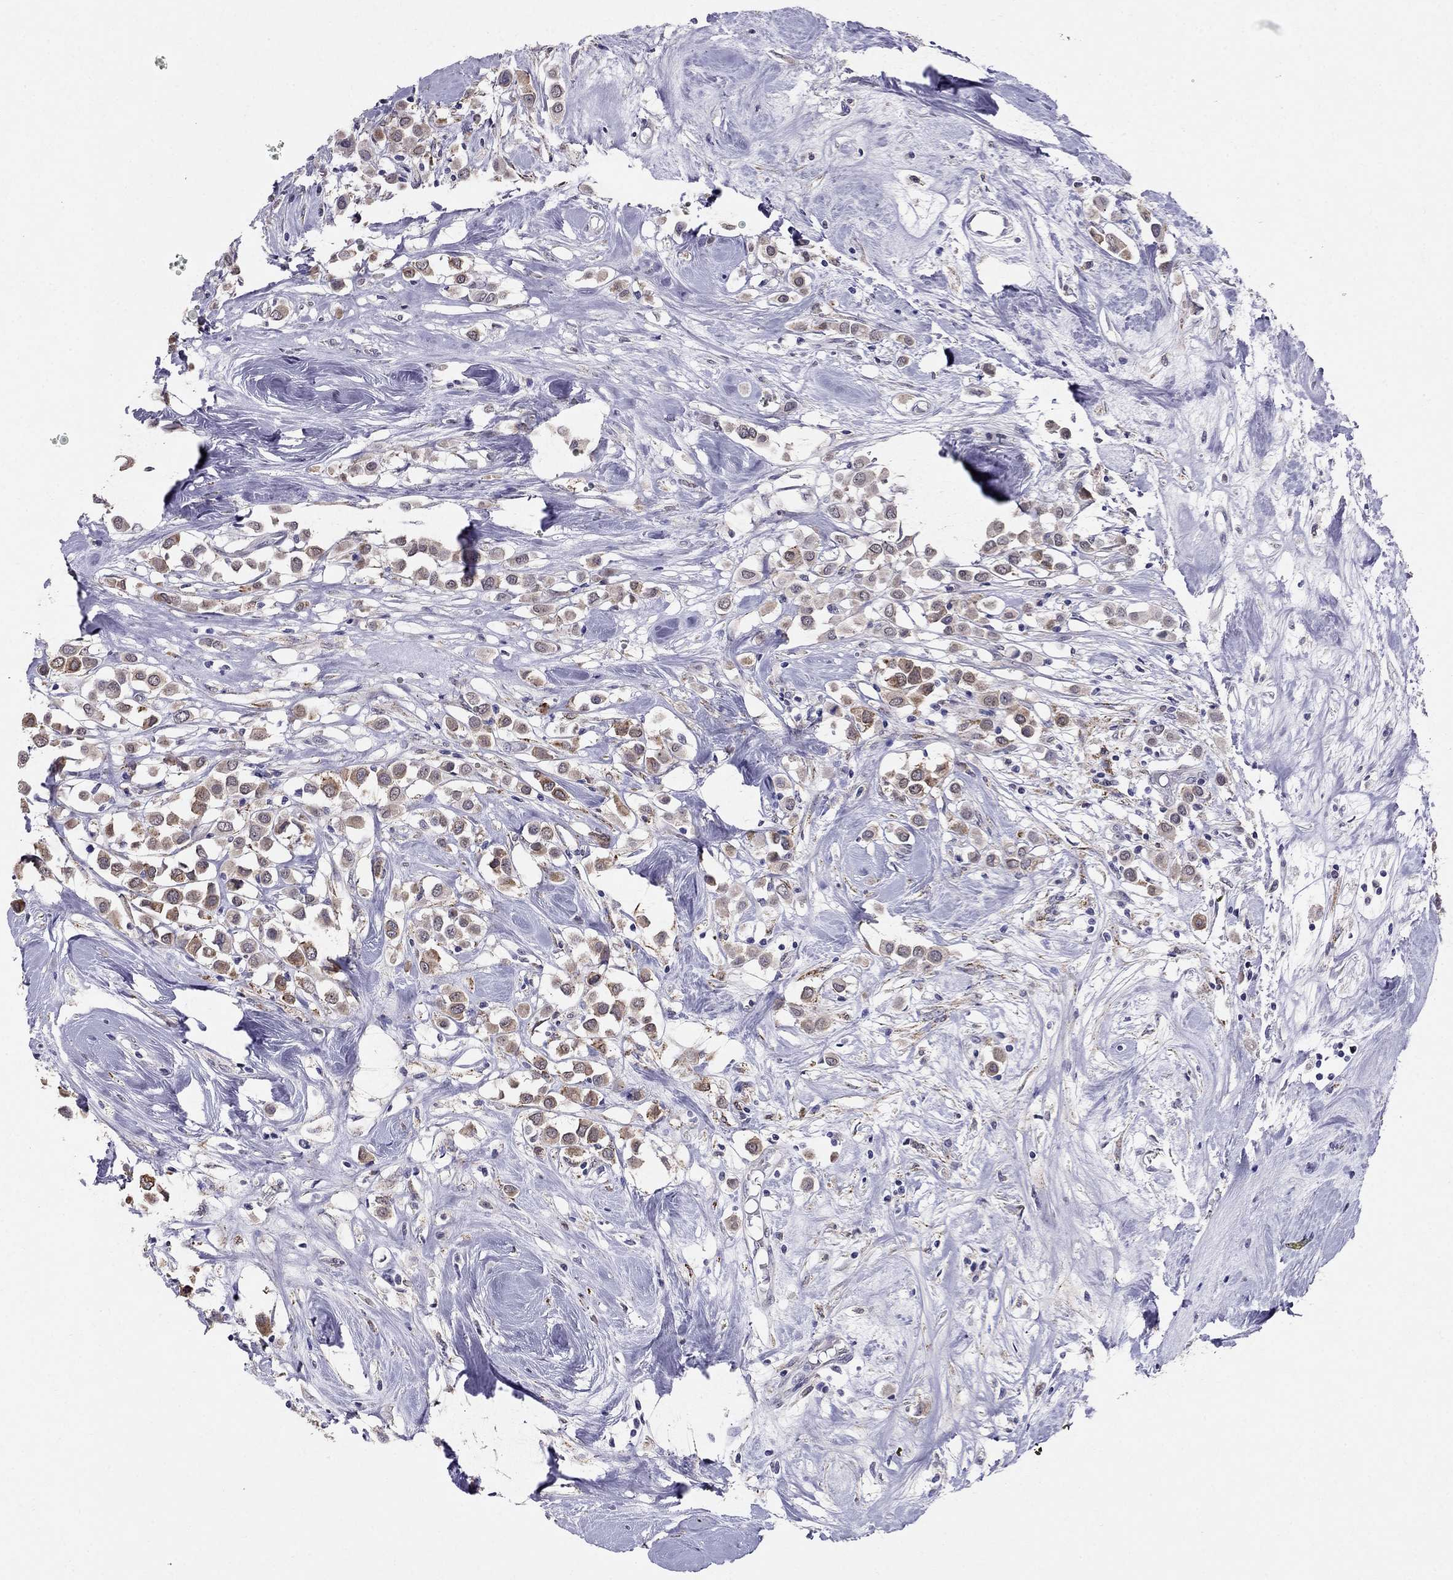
{"staining": {"intensity": "strong", "quantity": "25%-75%", "location": "cytoplasmic/membranous"}, "tissue": "breast cancer", "cell_type": "Tumor cells", "image_type": "cancer", "snomed": [{"axis": "morphology", "description": "Duct carcinoma"}, {"axis": "topography", "description": "Breast"}], "caption": "Tumor cells reveal high levels of strong cytoplasmic/membranous staining in approximately 25%-75% of cells in human breast infiltrating ductal carcinoma. The staining was performed using DAB (3,3'-diaminobenzidine), with brown indicating positive protein expression. Nuclei are stained blue with hematoxylin.", "gene": "MYO3B", "patient": {"sex": "female", "age": 61}}